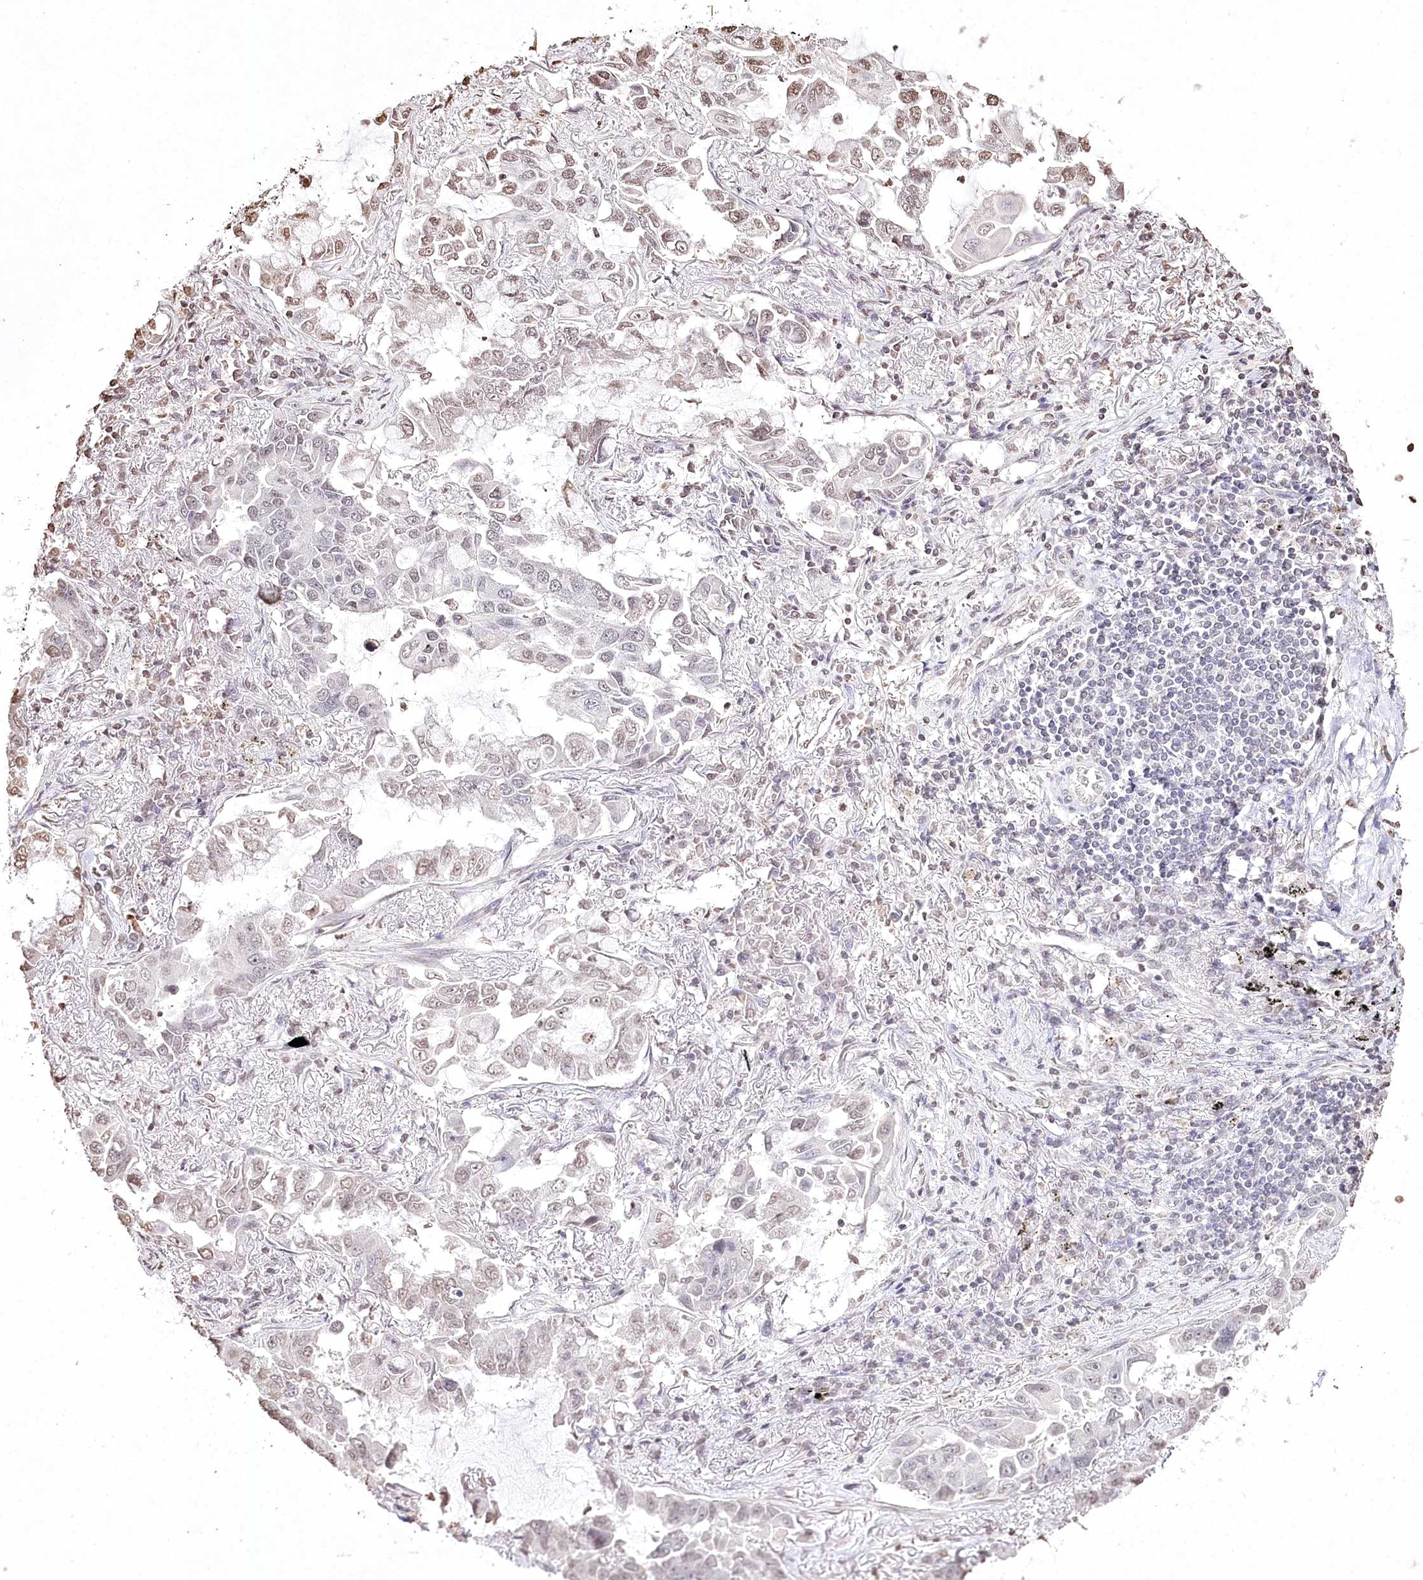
{"staining": {"intensity": "negative", "quantity": "none", "location": "none"}, "tissue": "lung cancer", "cell_type": "Tumor cells", "image_type": "cancer", "snomed": [{"axis": "morphology", "description": "Adenocarcinoma, NOS"}, {"axis": "topography", "description": "Lung"}], "caption": "High power microscopy micrograph of an IHC photomicrograph of adenocarcinoma (lung), revealing no significant positivity in tumor cells.", "gene": "DMXL1", "patient": {"sex": "male", "age": 64}}